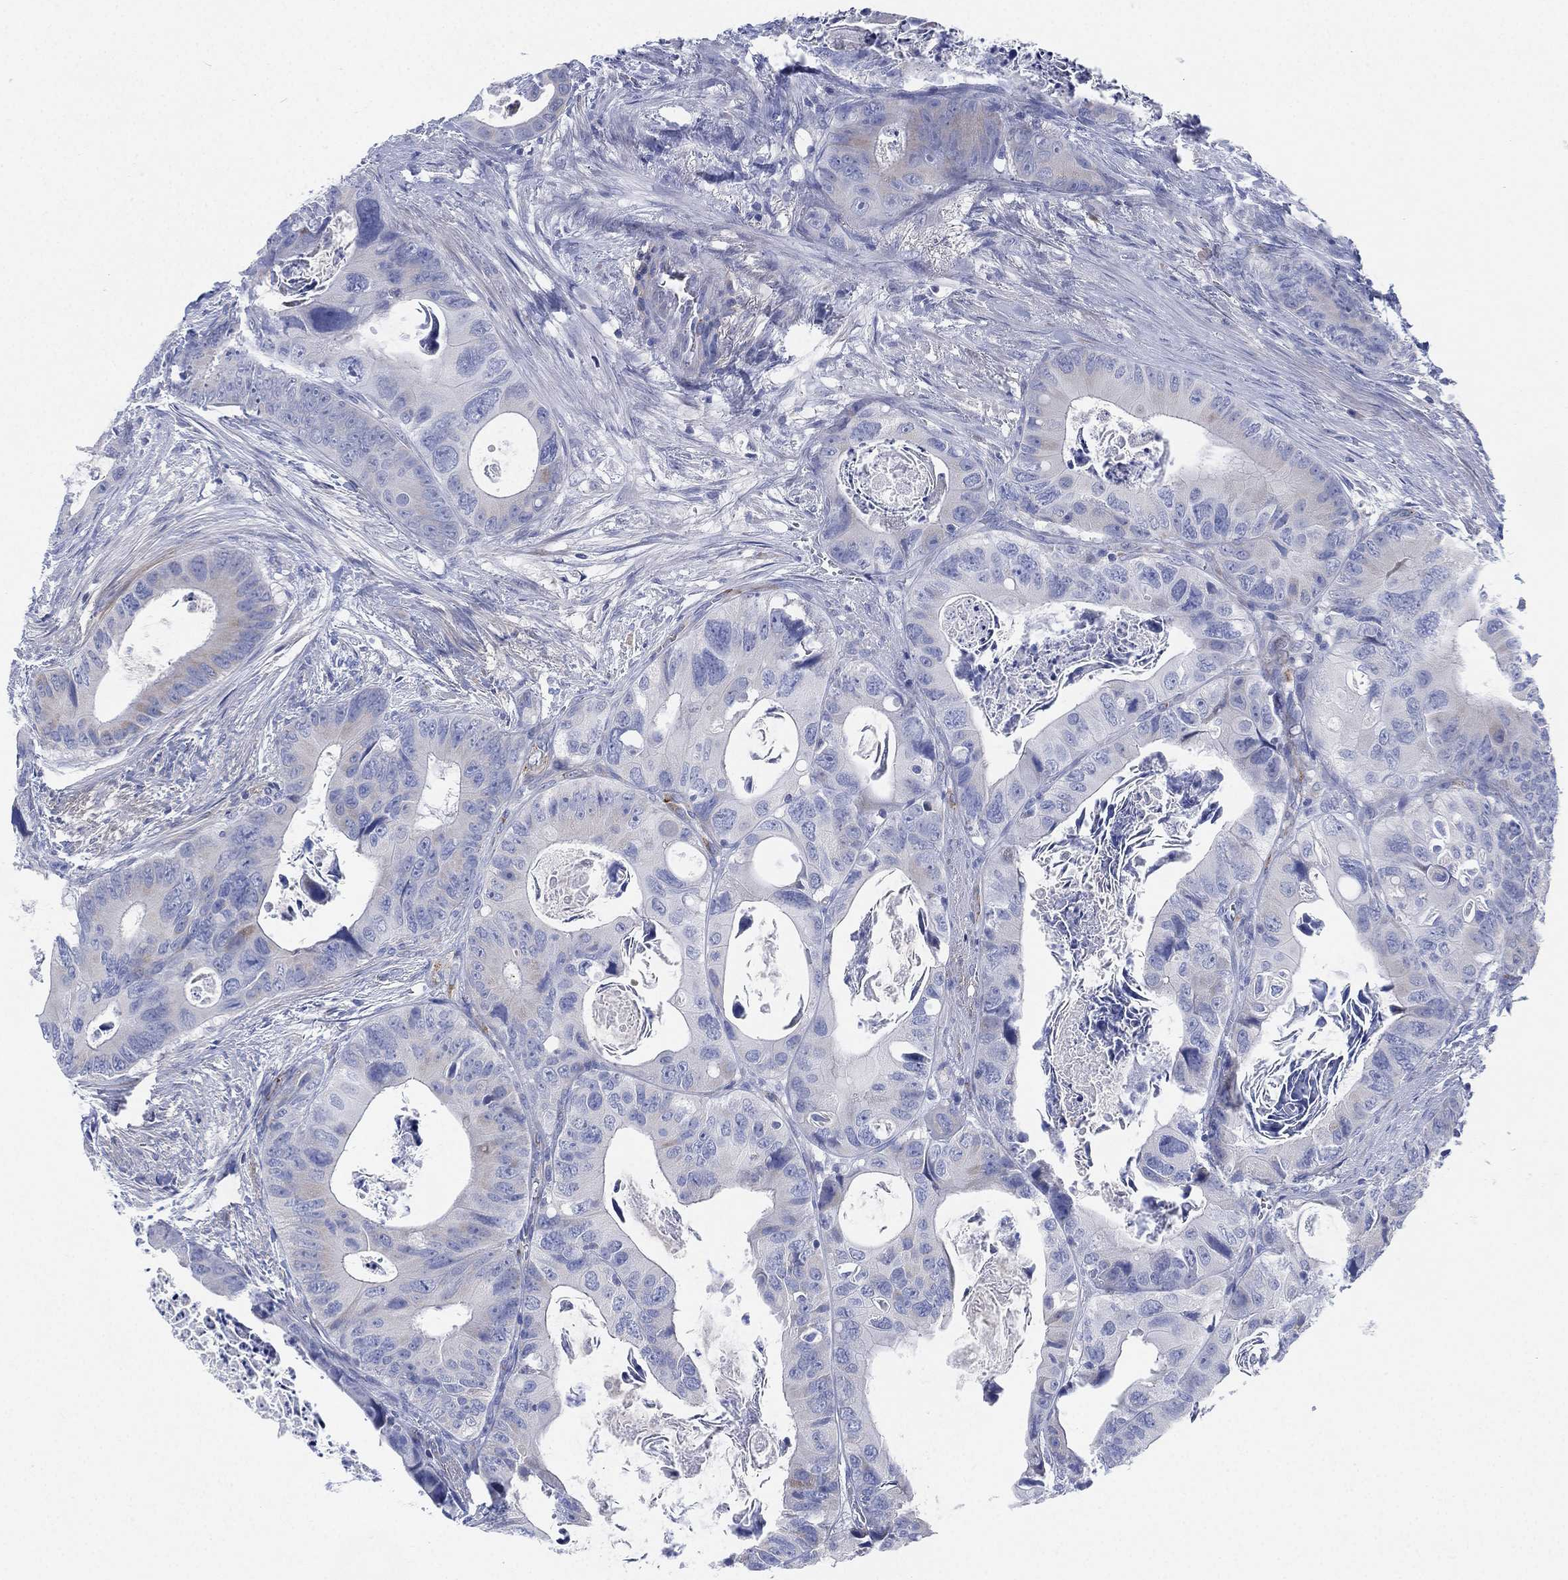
{"staining": {"intensity": "negative", "quantity": "none", "location": "none"}, "tissue": "colorectal cancer", "cell_type": "Tumor cells", "image_type": "cancer", "snomed": [{"axis": "morphology", "description": "Adenocarcinoma, NOS"}, {"axis": "topography", "description": "Rectum"}], "caption": "A histopathology image of human colorectal cancer (adenocarcinoma) is negative for staining in tumor cells. Brightfield microscopy of immunohistochemistry (IHC) stained with DAB (brown) and hematoxylin (blue), captured at high magnification.", "gene": "ADAD2", "patient": {"sex": "male", "age": 64}}